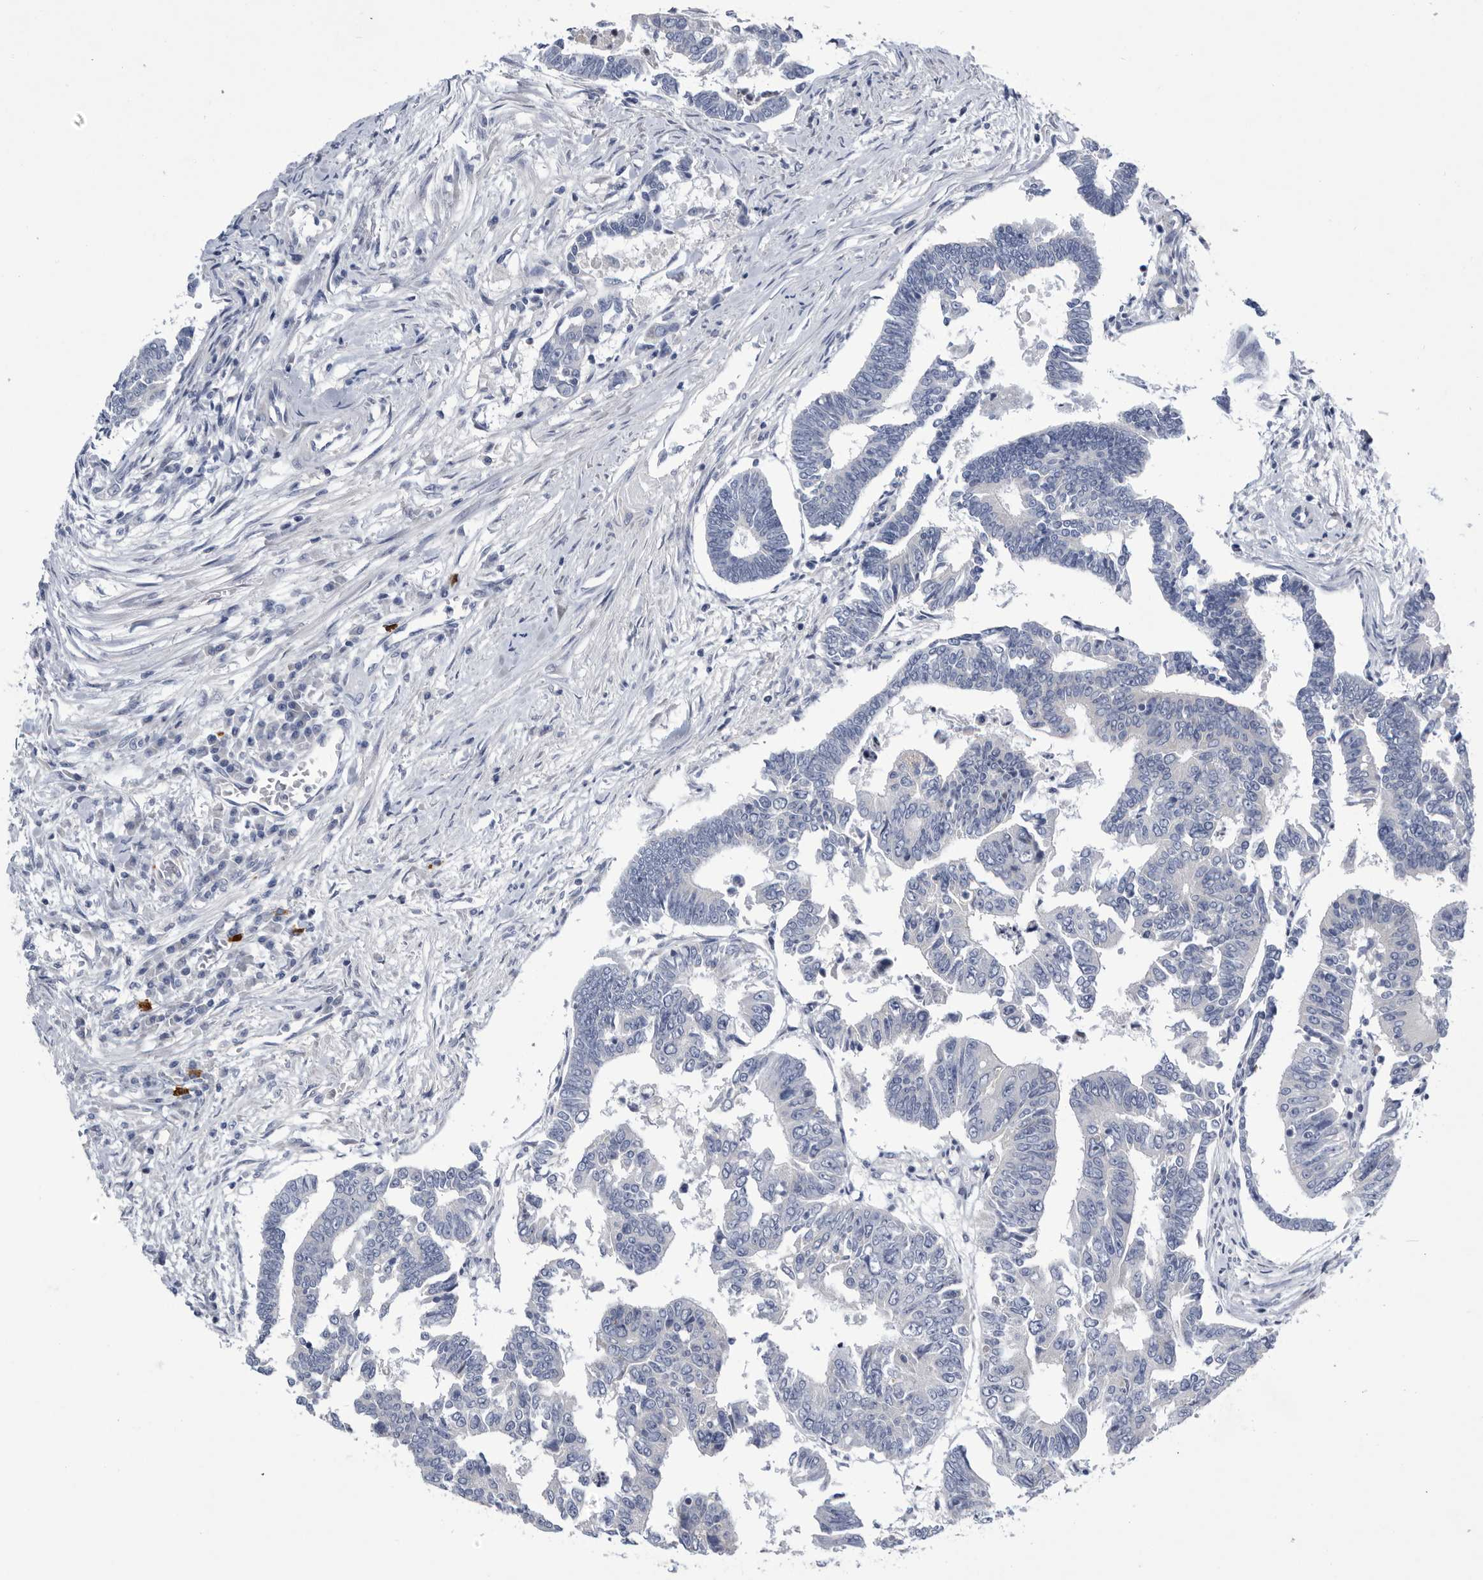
{"staining": {"intensity": "negative", "quantity": "none", "location": "none"}, "tissue": "colorectal cancer", "cell_type": "Tumor cells", "image_type": "cancer", "snomed": [{"axis": "morphology", "description": "Adenocarcinoma, NOS"}, {"axis": "topography", "description": "Rectum"}], "caption": "DAB immunohistochemical staining of colorectal cancer shows no significant positivity in tumor cells. Brightfield microscopy of immunohistochemistry (IHC) stained with DAB (brown) and hematoxylin (blue), captured at high magnification.", "gene": "BTBD6", "patient": {"sex": "female", "age": 65}}